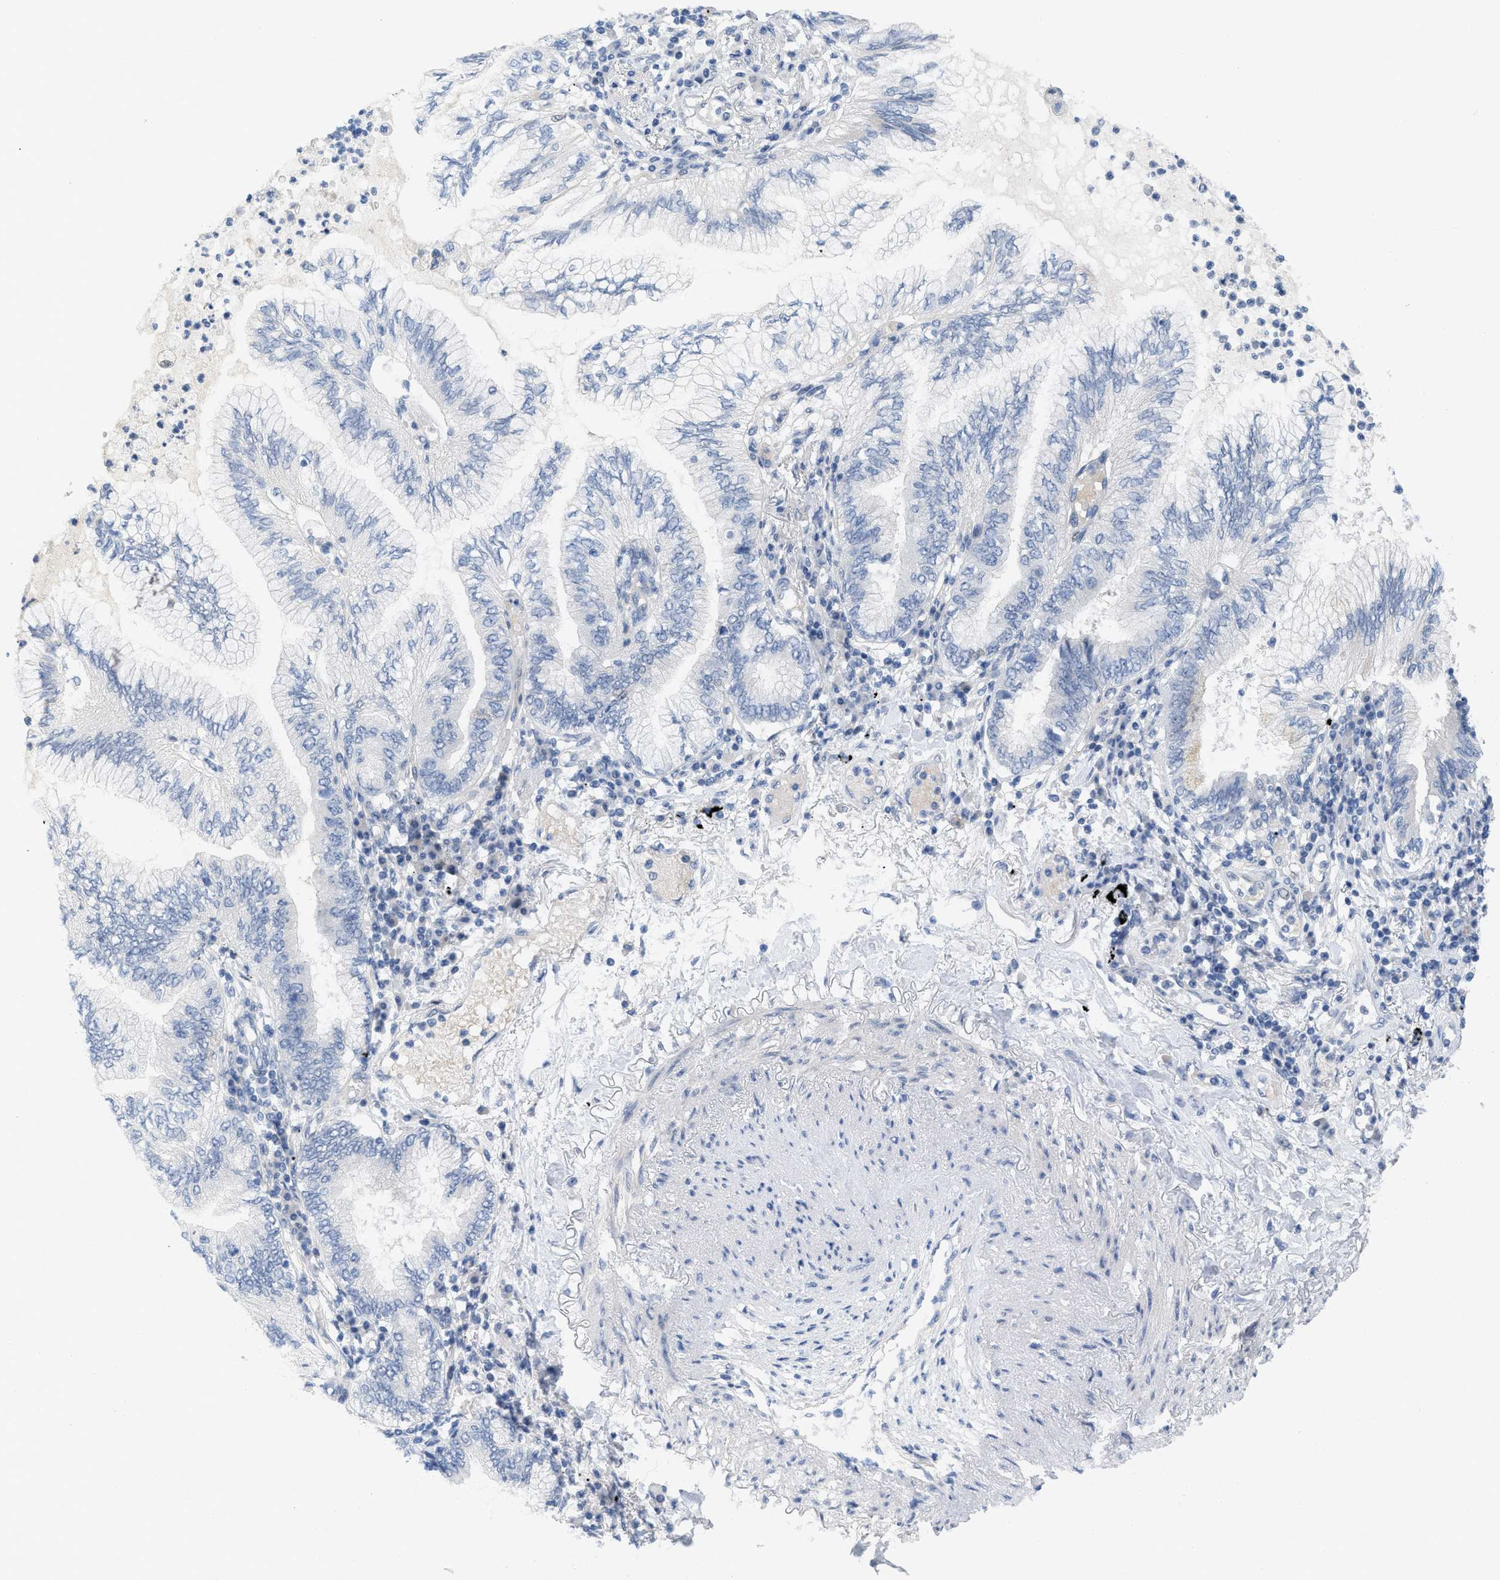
{"staining": {"intensity": "negative", "quantity": "none", "location": "none"}, "tissue": "lung cancer", "cell_type": "Tumor cells", "image_type": "cancer", "snomed": [{"axis": "morphology", "description": "Normal tissue, NOS"}, {"axis": "morphology", "description": "Adenocarcinoma, NOS"}, {"axis": "topography", "description": "Bronchus"}, {"axis": "topography", "description": "Lung"}], "caption": "IHC of human lung cancer (adenocarcinoma) demonstrates no positivity in tumor cells.", "gene": "TNFAIP1", "patient": {"sex": "female", "age": 70}}